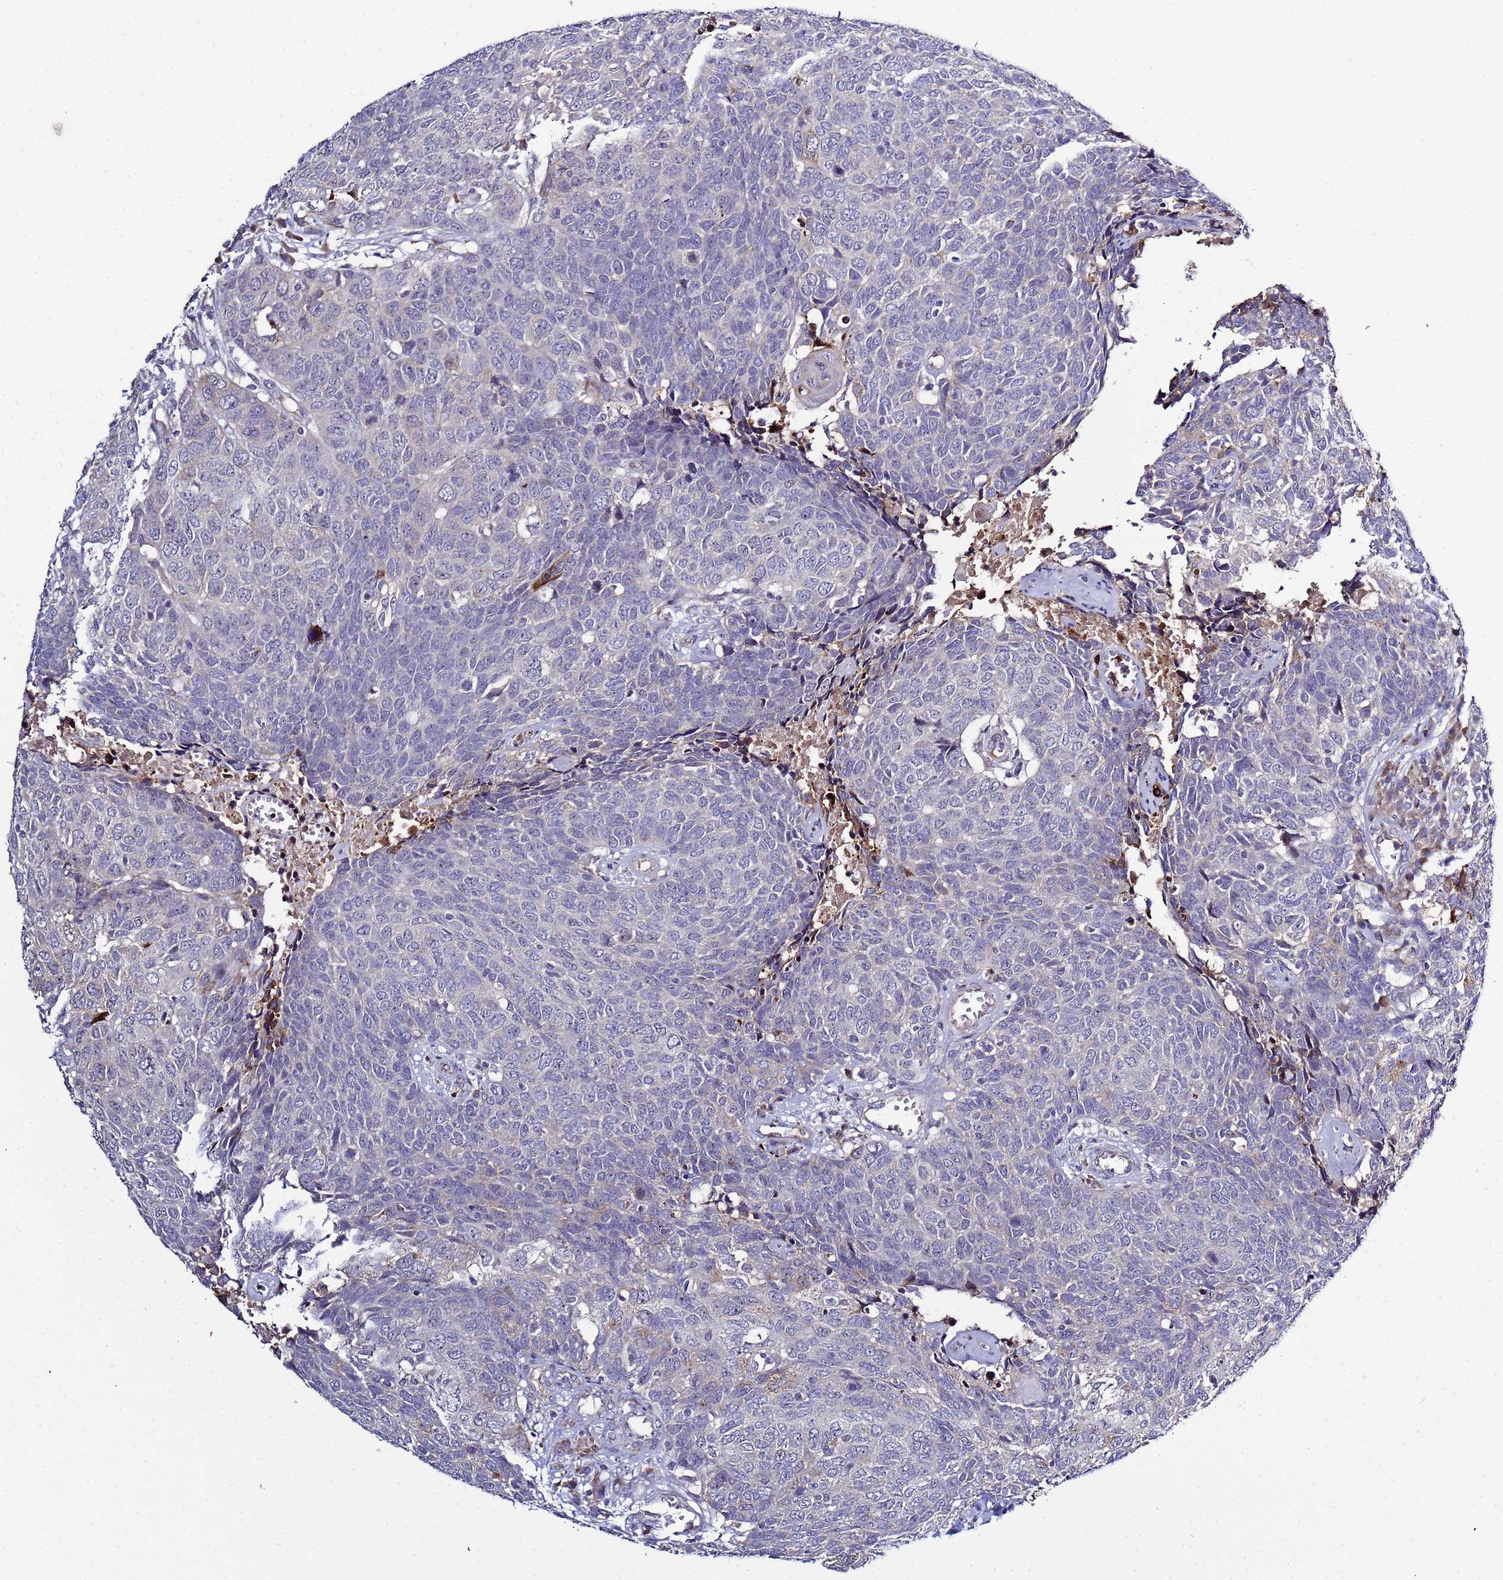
{"staining": {"intensity": "negative", "quantity": "none", "location": "none"}, "tissue": "head and neck cancer", "cell_type": "Tumor cells", "image_type": "cancer", "snomed": [{"axis": "morphology", "description": "Squamous cell carcinoma, NOS"}, {"axis": "topography", "description": "Head-Neck"}], "caption": "Immunohistochemistry (IHC) of head and neck cancer (squamous cell carcinoma) demonstrates no staining in tumor cells. Nuclei are stained in blue.", "gene": "NOL8", "patient": {"sex": "male", "age": 66}}